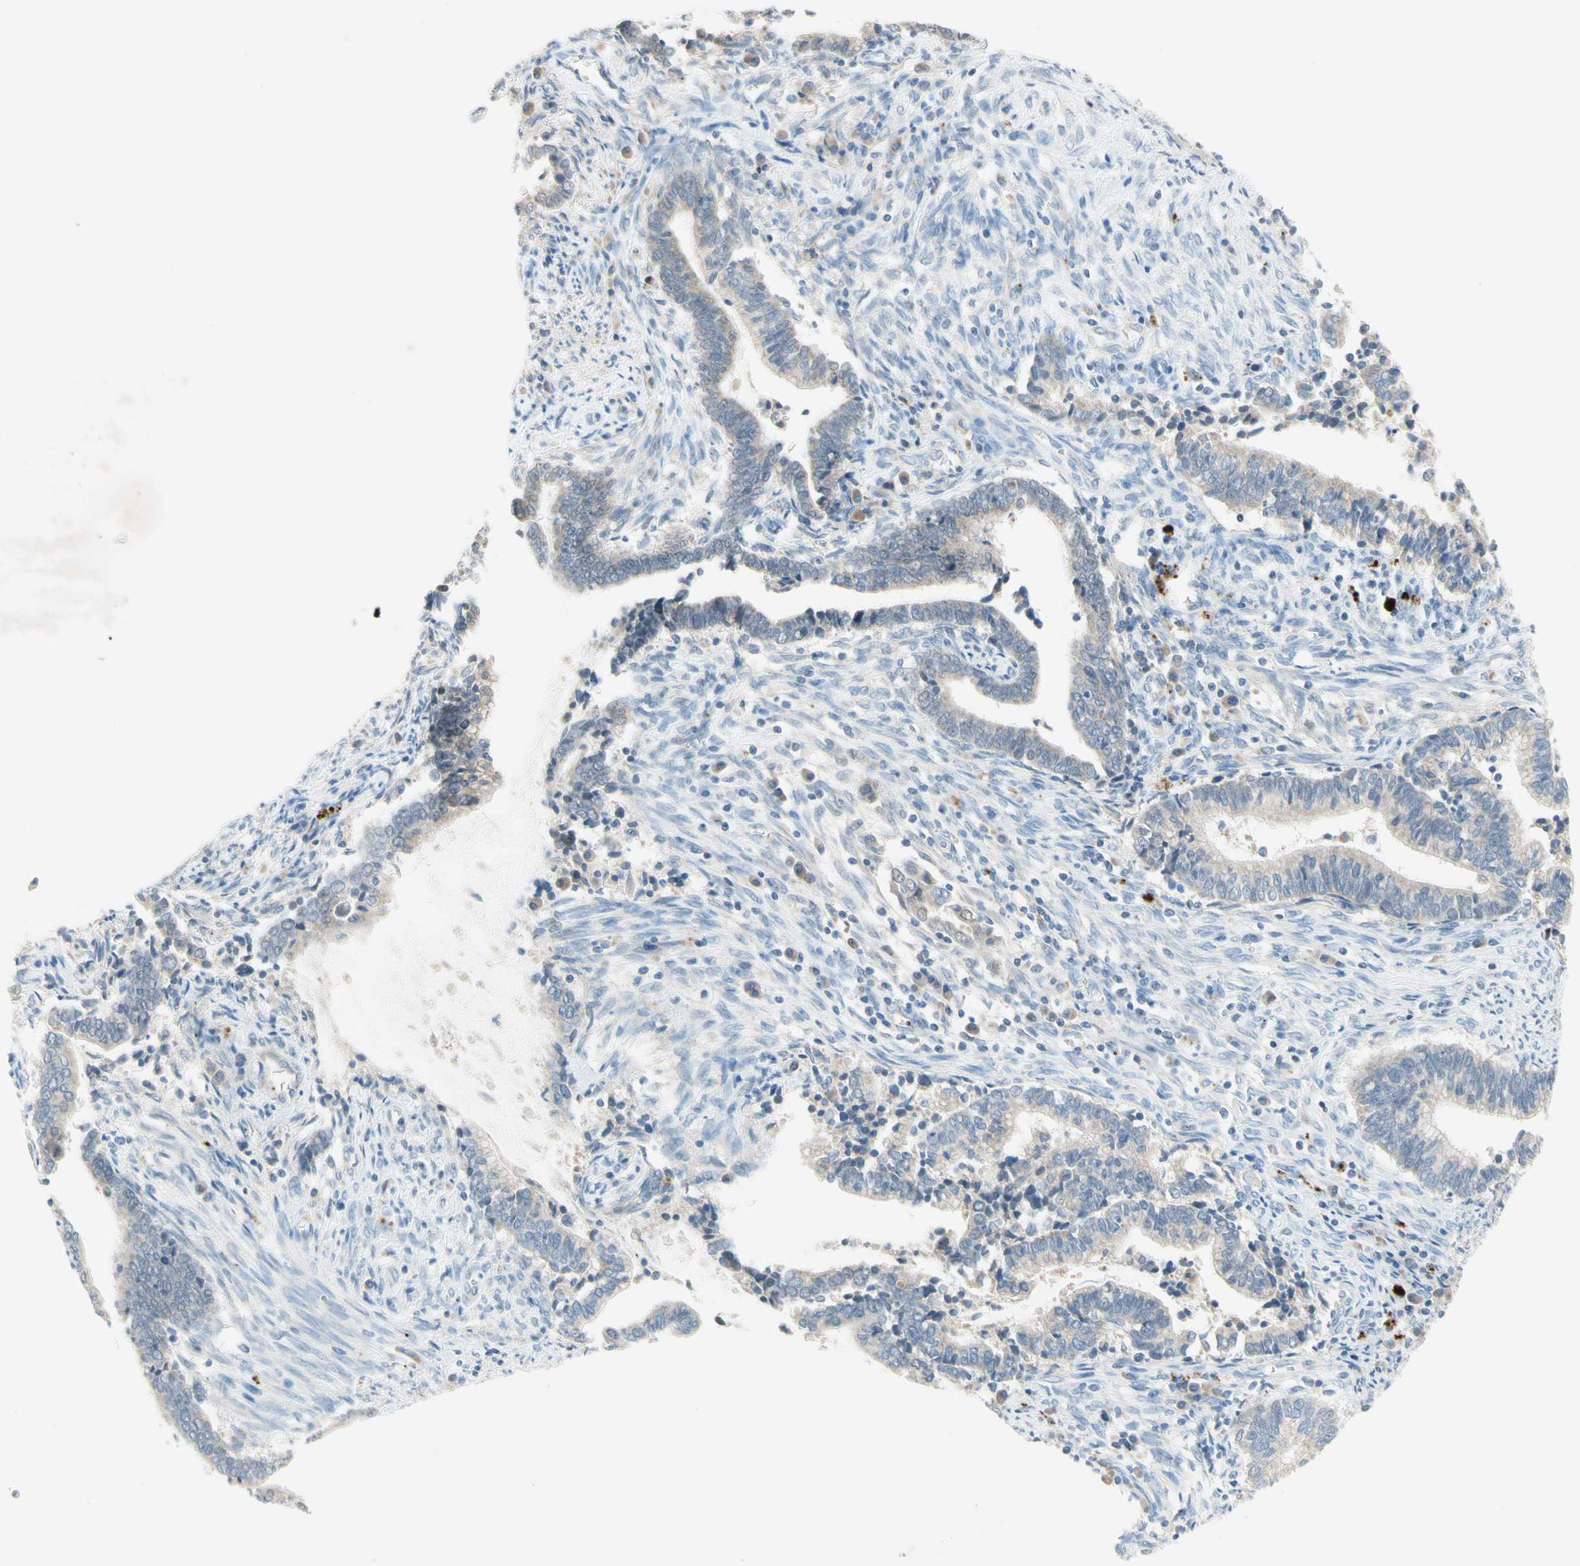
{"staining": {"intensity": "weak", "quantity": "25%-75%", "location": "cytoplasmic/membranous"}, "tissue": "cervical cancer", "cell_type": "Tumor cells", "image_type": "cancer", "snomed": [{"axis": "morphology", "description": "Adenocarcinoma, NOS"}, {"axis": "topography", "description": "Cervix"}], "caption": "Protein staining of cervical adenocarcinoma tissue displays weak cytoplasmic/membranous staining in about 25%-75% of tumor cells.", "gene": "MFF", "patient": {"sex": "female", "age": 44}}